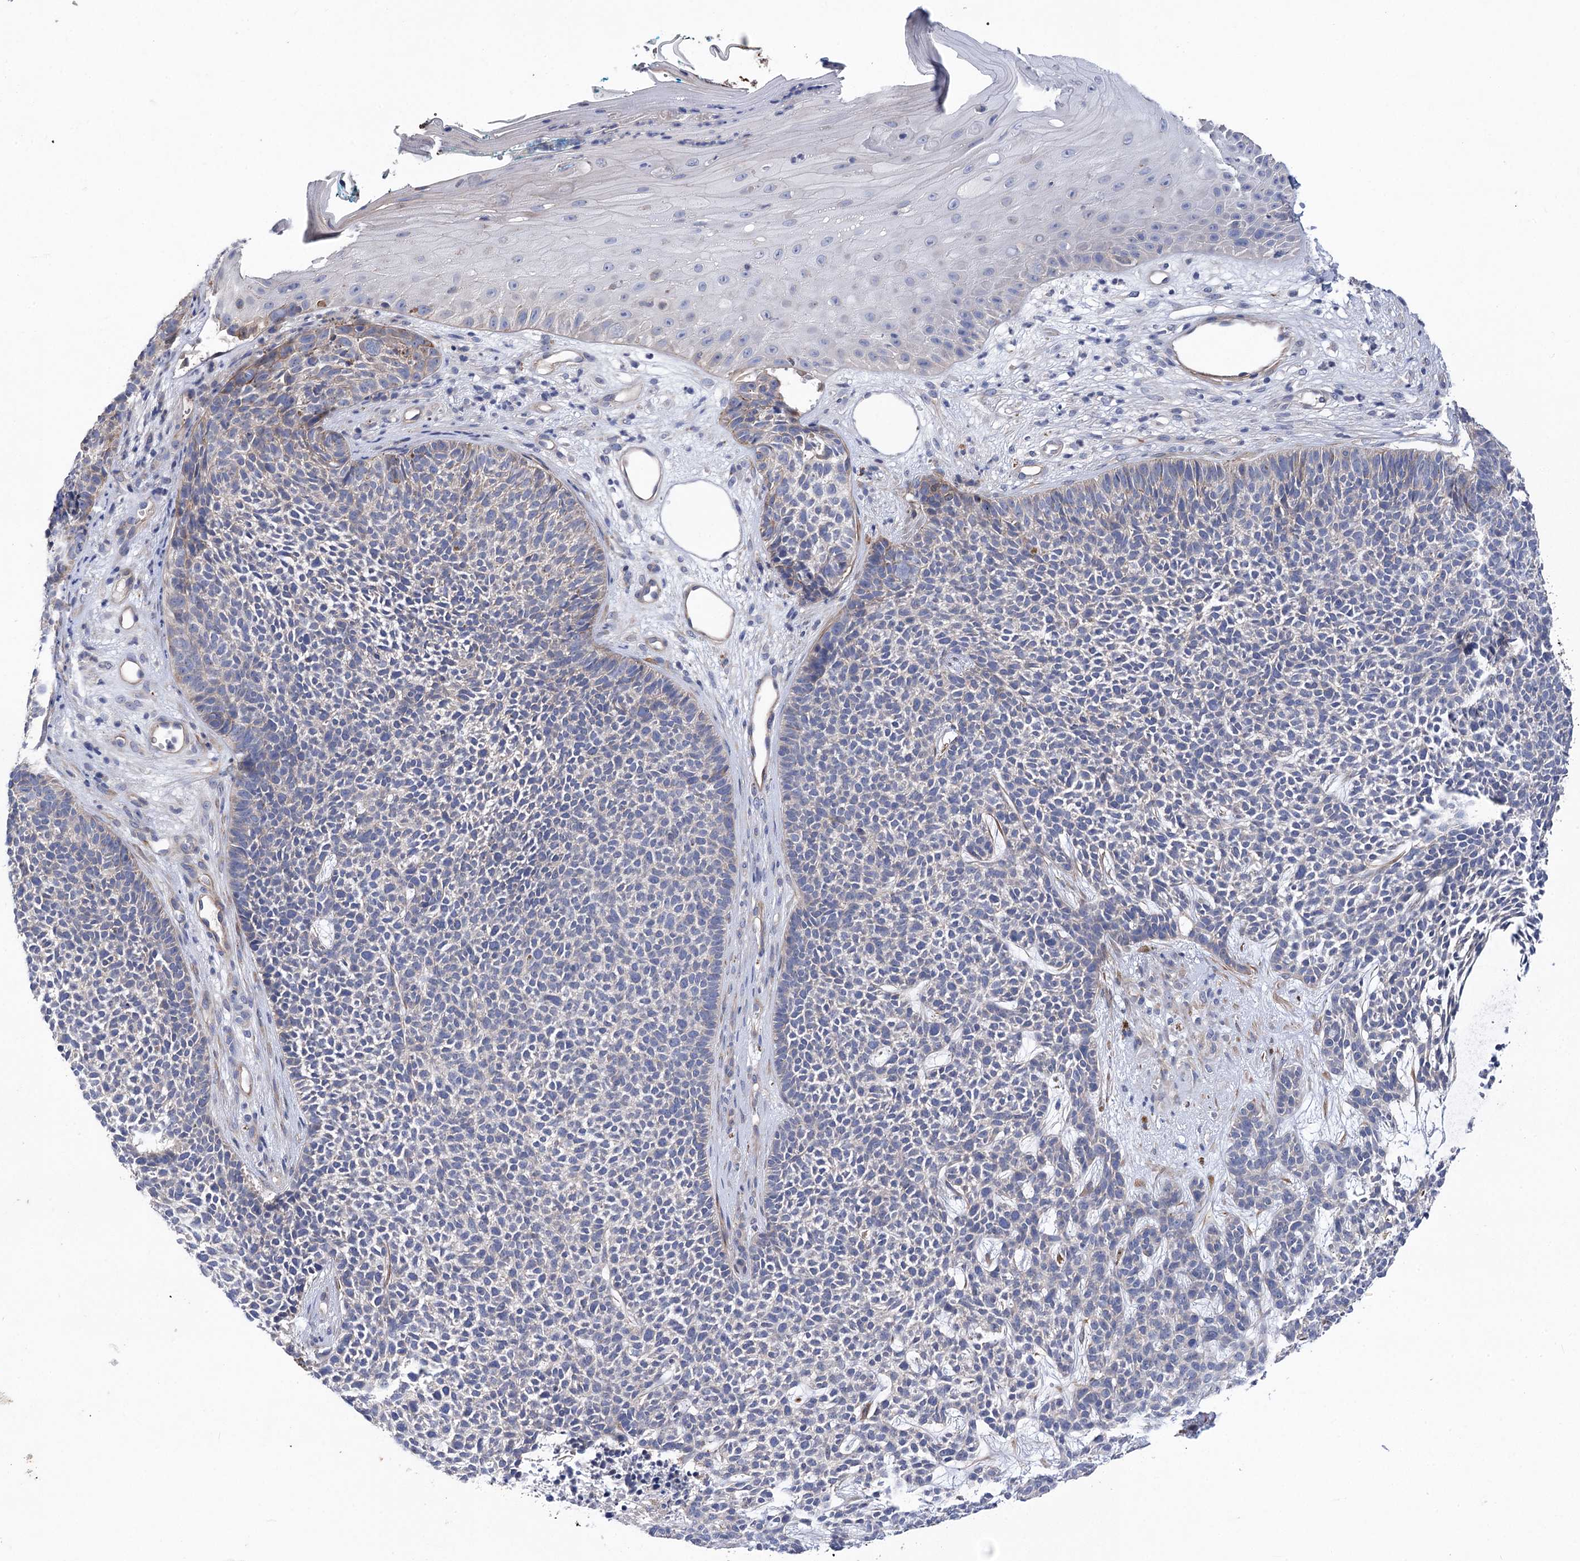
{"staining": {"intensity": "negative", "quantity": "none", "location": "none"}, "tissue": "skin cancer", "cell_type": "Tumor cells", "image_type": "cancer", "snomed": [{"axis": "morphology", "description": "Basal cell carcinoma"}, {"axis": "topography", "description": "Skin"}], "caption": "Immunohistochemical staining of human skin basal cell carcinoma demonstrates no significant staining in tumor cells. (Stains: DAB (3,3'-diaminobenzidine) IHC with hematoxylin counter stain, Microscopy: brightfield microscopy at high magnification).", "gene": "RDH16", "patient": {"sex": "female", "age": 84}}